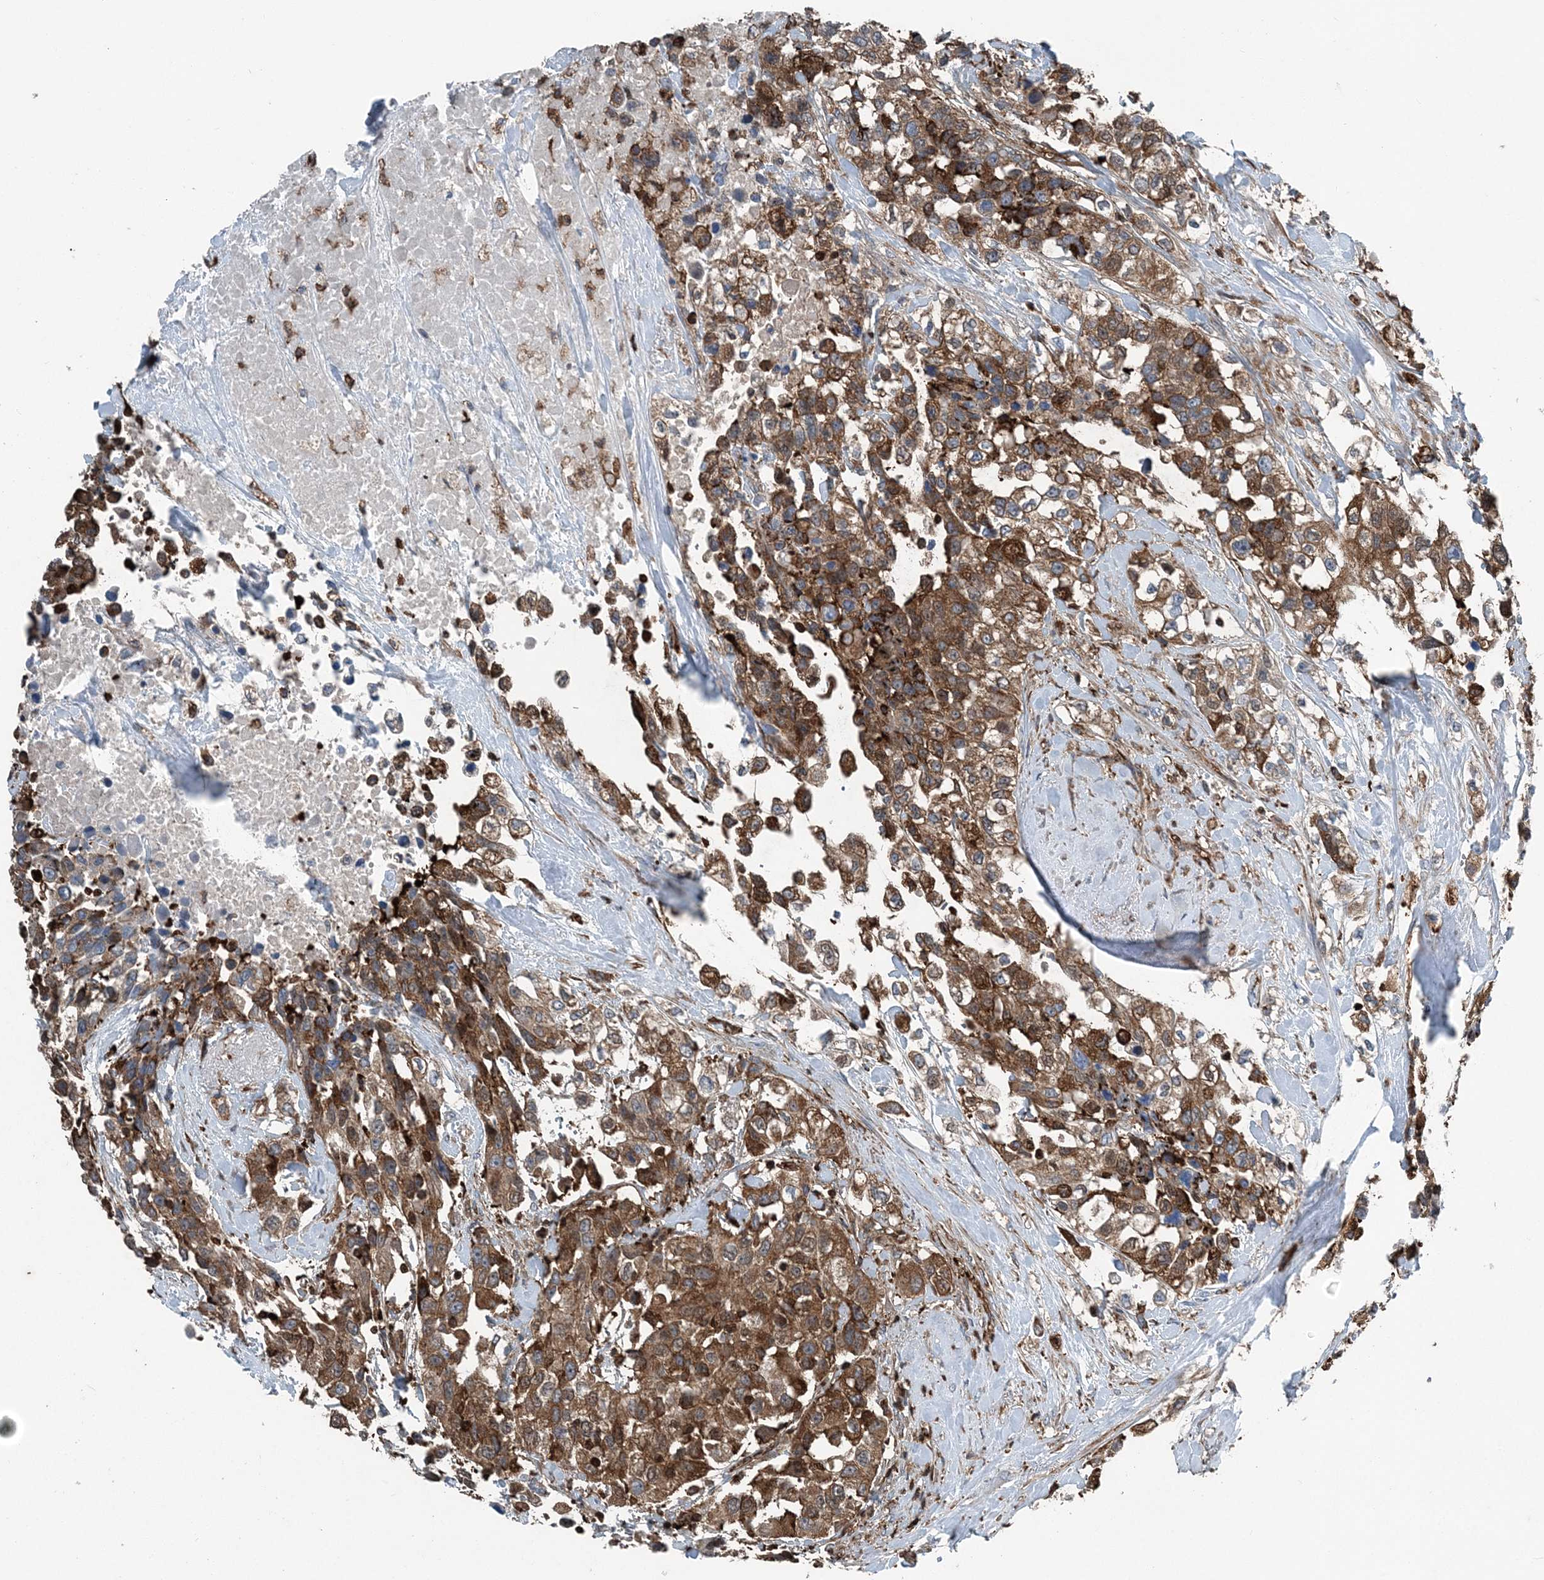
{"staining": {"intensity": "strong", "quantity": ">75%", "location": "cytoplasmic/membranous"}, "tissue": "urothelial cancer", "cell_type": "Tumor cells", "image_type": "cancer", "snomed": [{"axis": "morphology", "description": "Urothelial carcinoma, High grade"}, {"axis": "topography", "description": "Urinary bladder"}], "caption": "Immunohistochemical staining of high-grade urothelial carcinoma reveals strong cytoplasmic/membranous protein expression in about >75% of tumor cells.", "gene": "CFL1", "patient": {"sex": "female", "age": 80}}